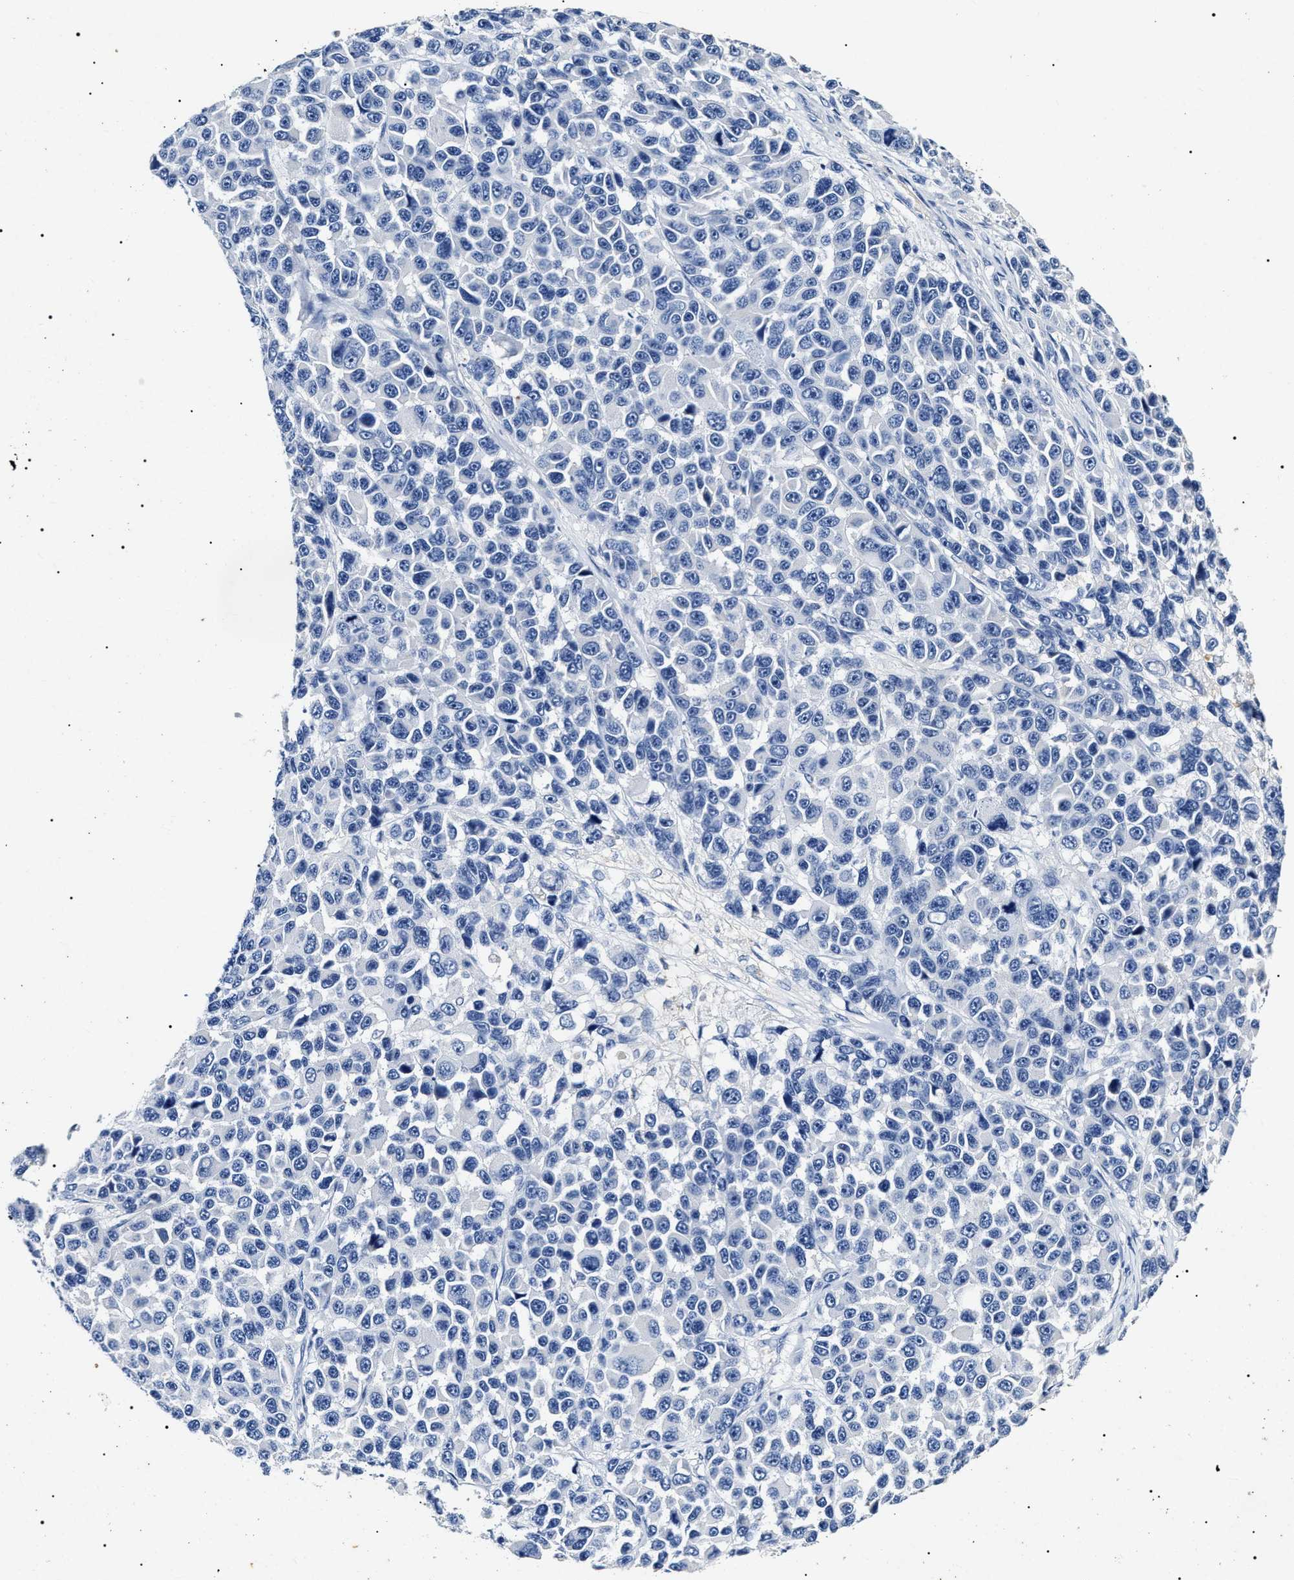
{"staining": {"intensity": "negative", "quantity": "none", "location": "none"}, "tissue": "melanoma", "cell_type": "Tumor cells", "image_type": "cancer", "snomed": [{"axis": "morphology", "description": "Malignant melanoma, NOS"}, {"axis": "topography", "description": "Skin"}], "caption": "Malignant melanoma stained for a protein using immunohistochemistry shows no positivity tumor cells.", "gene": "LRRC8E", "patient": {"sex": "male", "age": 53}}